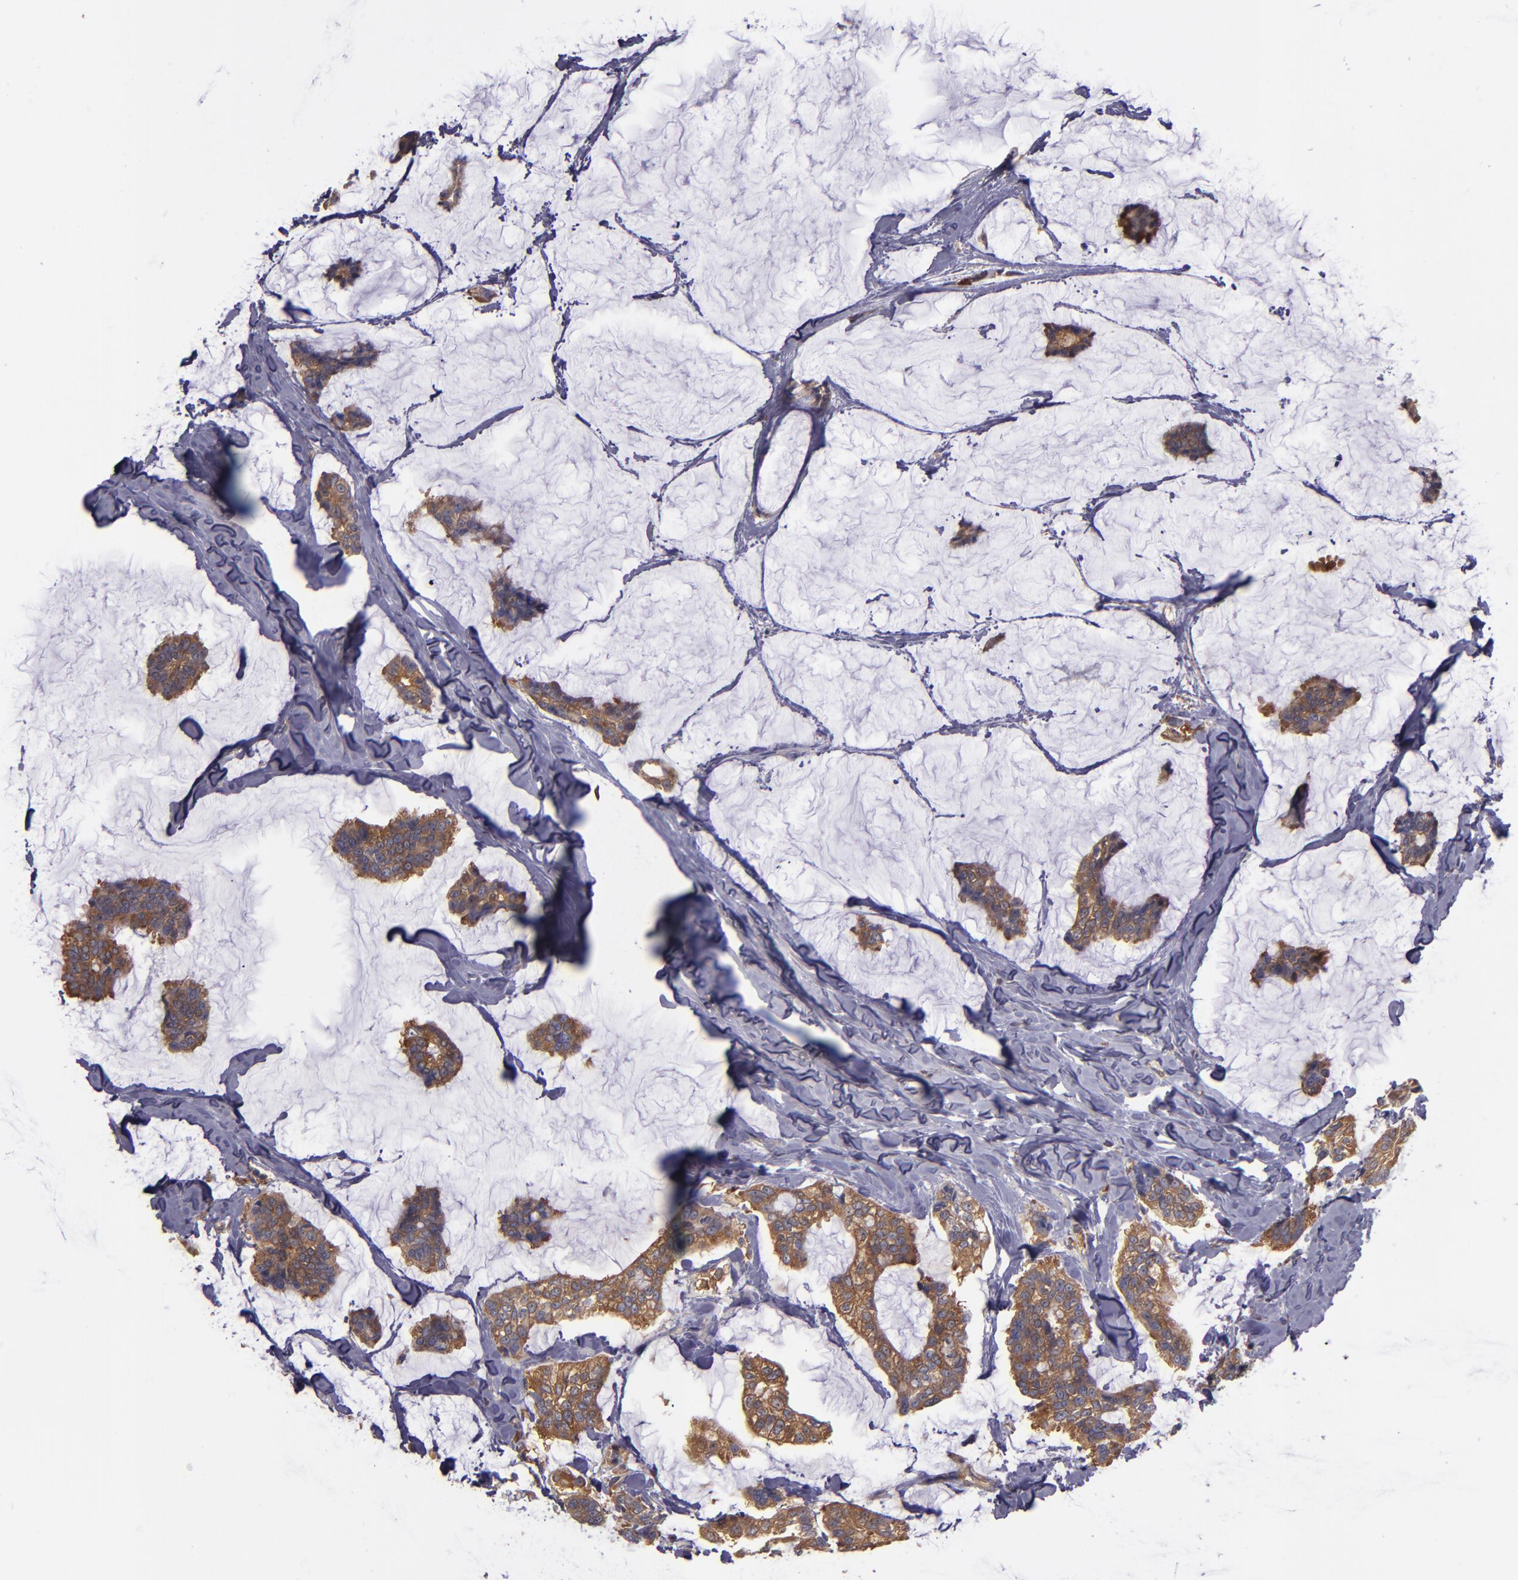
{"staining": {"intensity": "moderate", "quantity": ">75%", "location": "cytoplasmic/membranous"}, "tissue": "breast cancer", "cell_type": "Tumor cells", "image_type": "cancer", "snomed": [{"axis": "morphology", "description": "Duct carcinoma"}, {"axis": "topography", "description": "Breast"}], "caption": "An image of infiltrating ductal carcinoma (breast) stained for a protein exhibits moderate cytoplasmic/membranous brown staining in tumor cells. The staining was performed using DAB to visualize the protein expression in brown, while the nuclei were stained in blue with hematoxylin (Magnification: 20x).", "gene": "CARS1", "patient": {"sex": "female", "age": 93}}